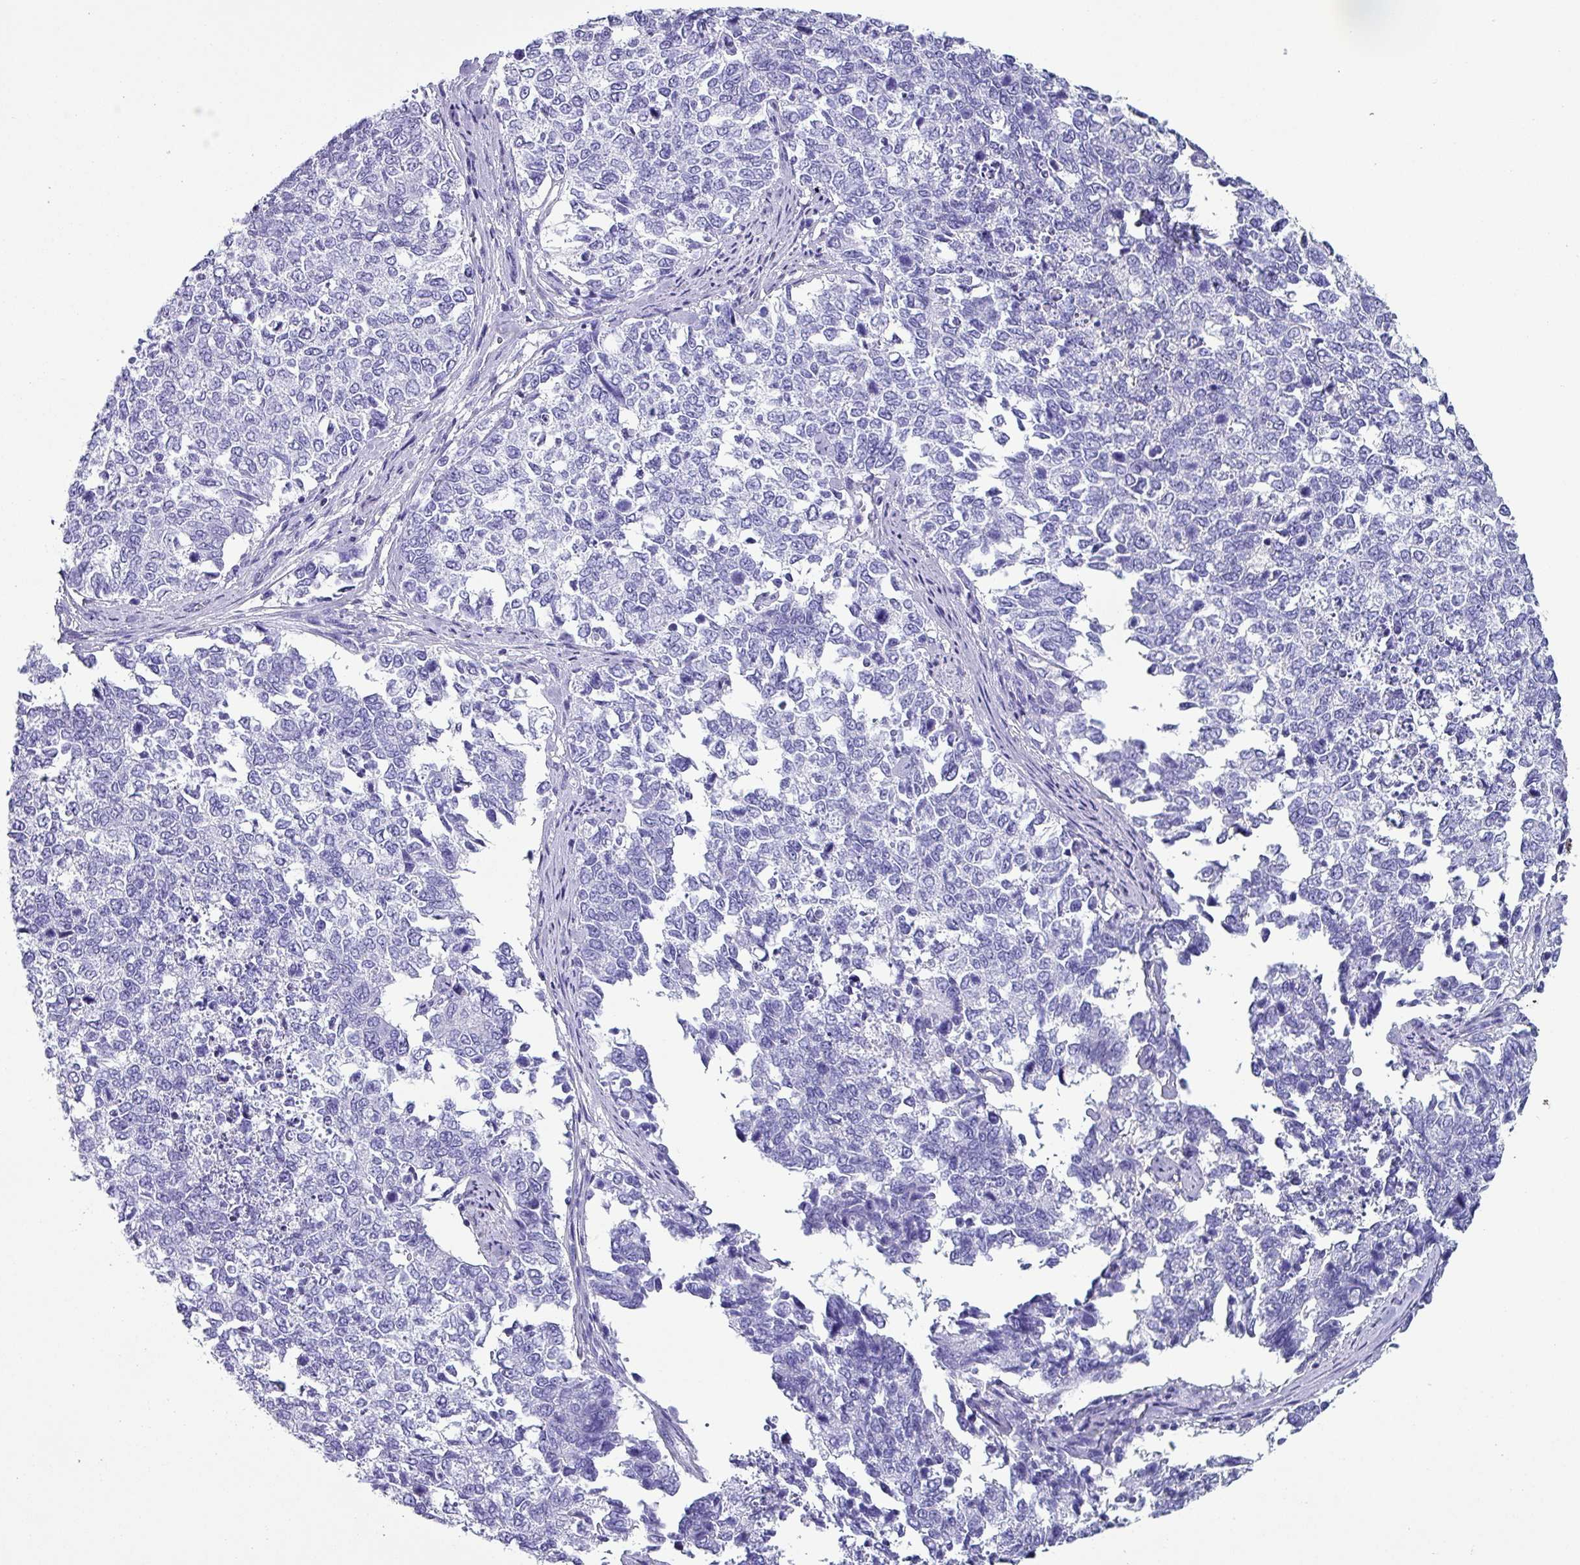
{"staining": {"intensity": "negative", "quantity": "none", "location": "none"}, "tissue": "cervical cancer", "cell_type": "Tumor cells", "image_type": "cancer", "snomed": [{"axis": "morphology", "description": "Squamous cell carcinoma, NOS"}, {"axis": "topography", "description": "Cervix"}], "caption": "Immunohistochemistry of human cervical cancer demonstrates no positivity in tumor cells.", "gene": "KRT6C", "patient": {"sex": "female", "age": 63}}